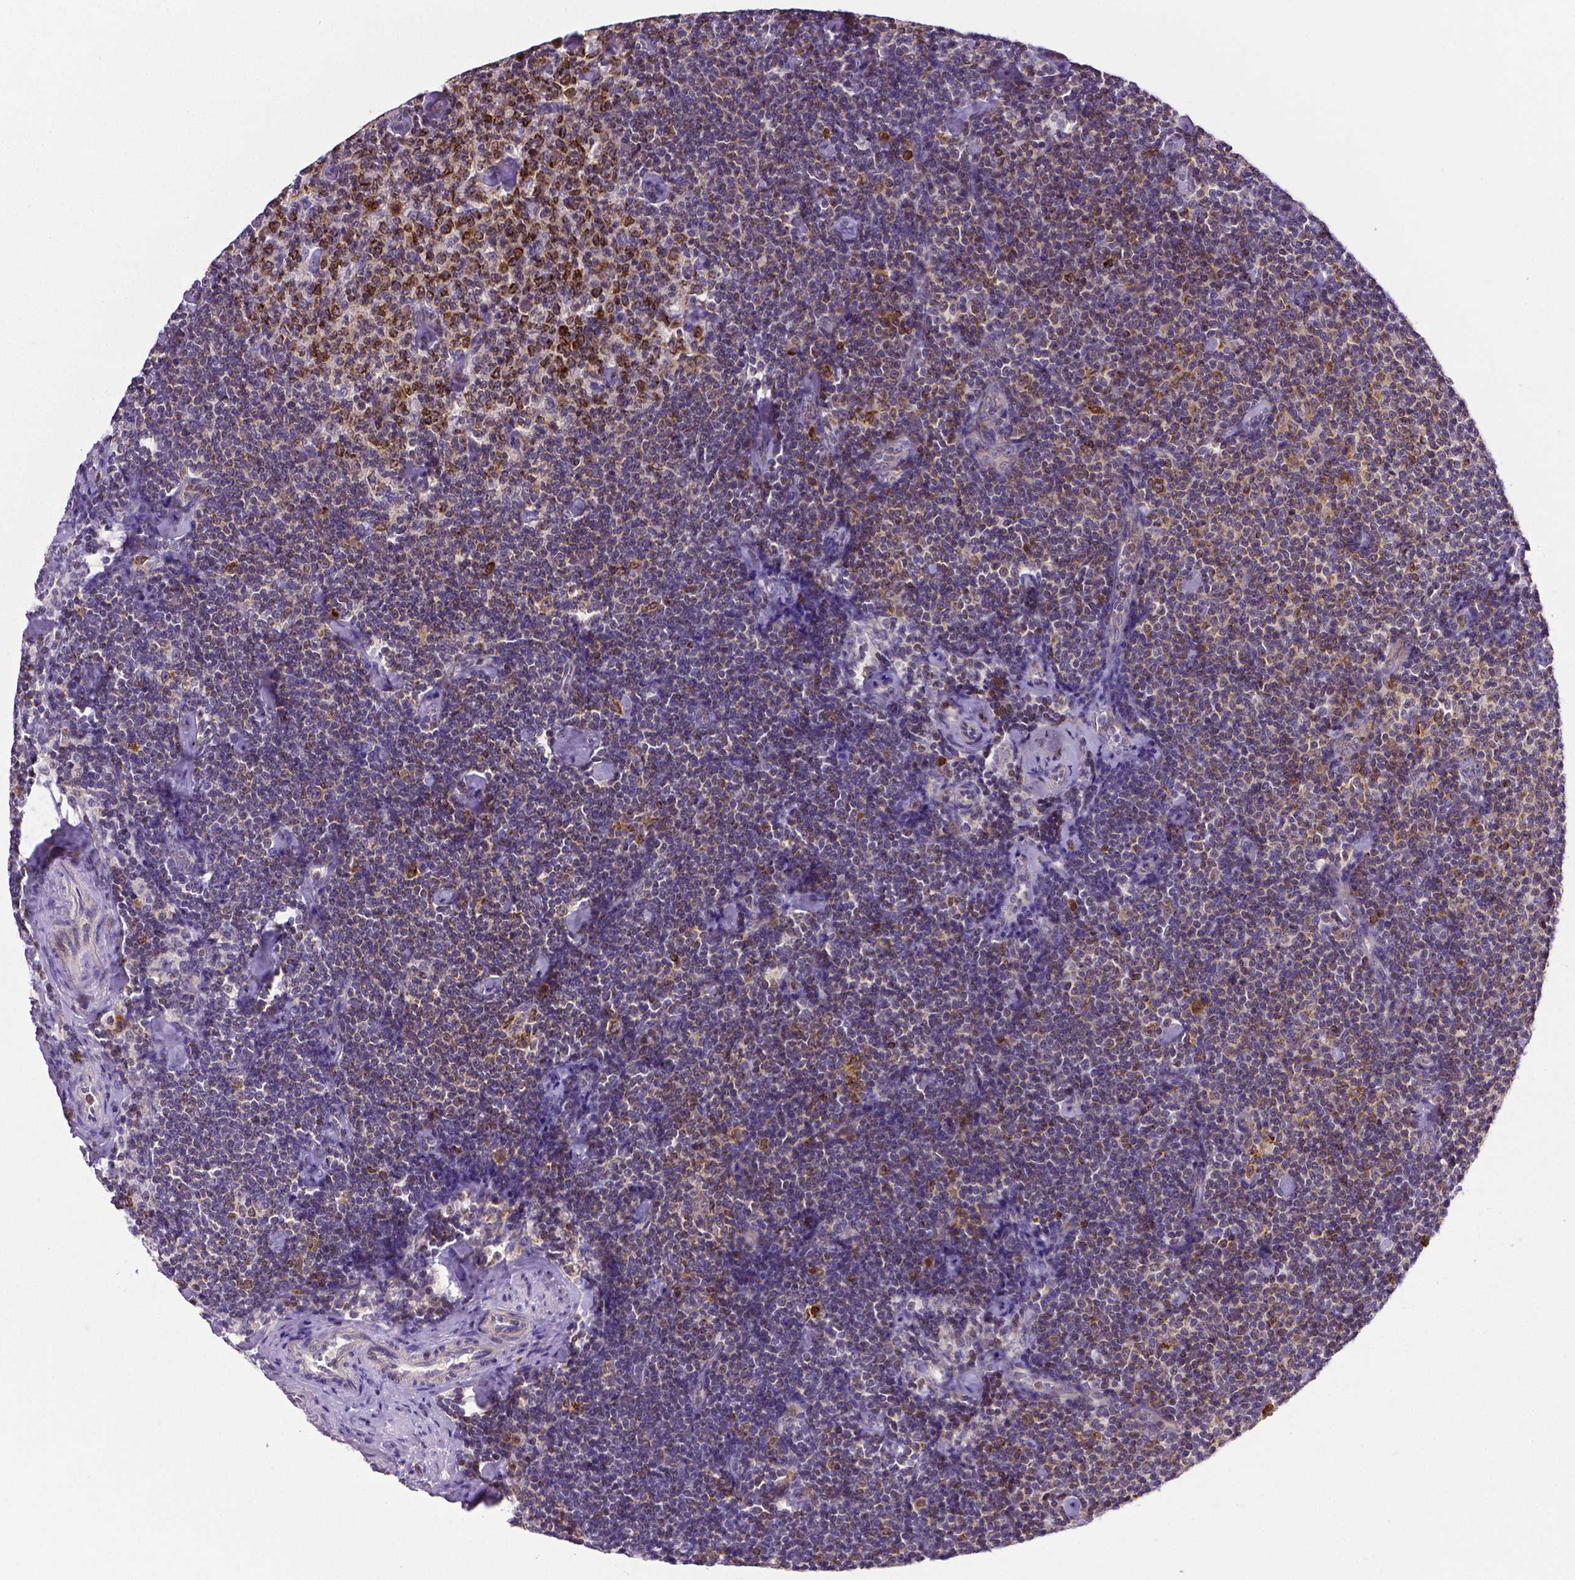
{"staining": {"intensity": "moderate", "quantity": "<25%", "location": "cytoplasmic/membranous"}, "tissue": "lymphoma", "cell_type": "Tumor cells", "image_type": "cancer", "snomed": [{"axis": "morphology", "description": "Malignant lymphoma, non-Hodgkin's type, Low grade"}, {"axis": "topography", "description": "Lymph node"}], "caption": "Low-grade malignant lymphoma, non-Hodgkin's type stained with DAB (3,3'-diaminobenzidine) immunohistochemistry (IHC) demonstrates low levels of moderate cytoplasmic/membranous expression in about <25% of tumor cells.", "gene": "MCL1", "patient": {"sex": "male", "age": 81}}